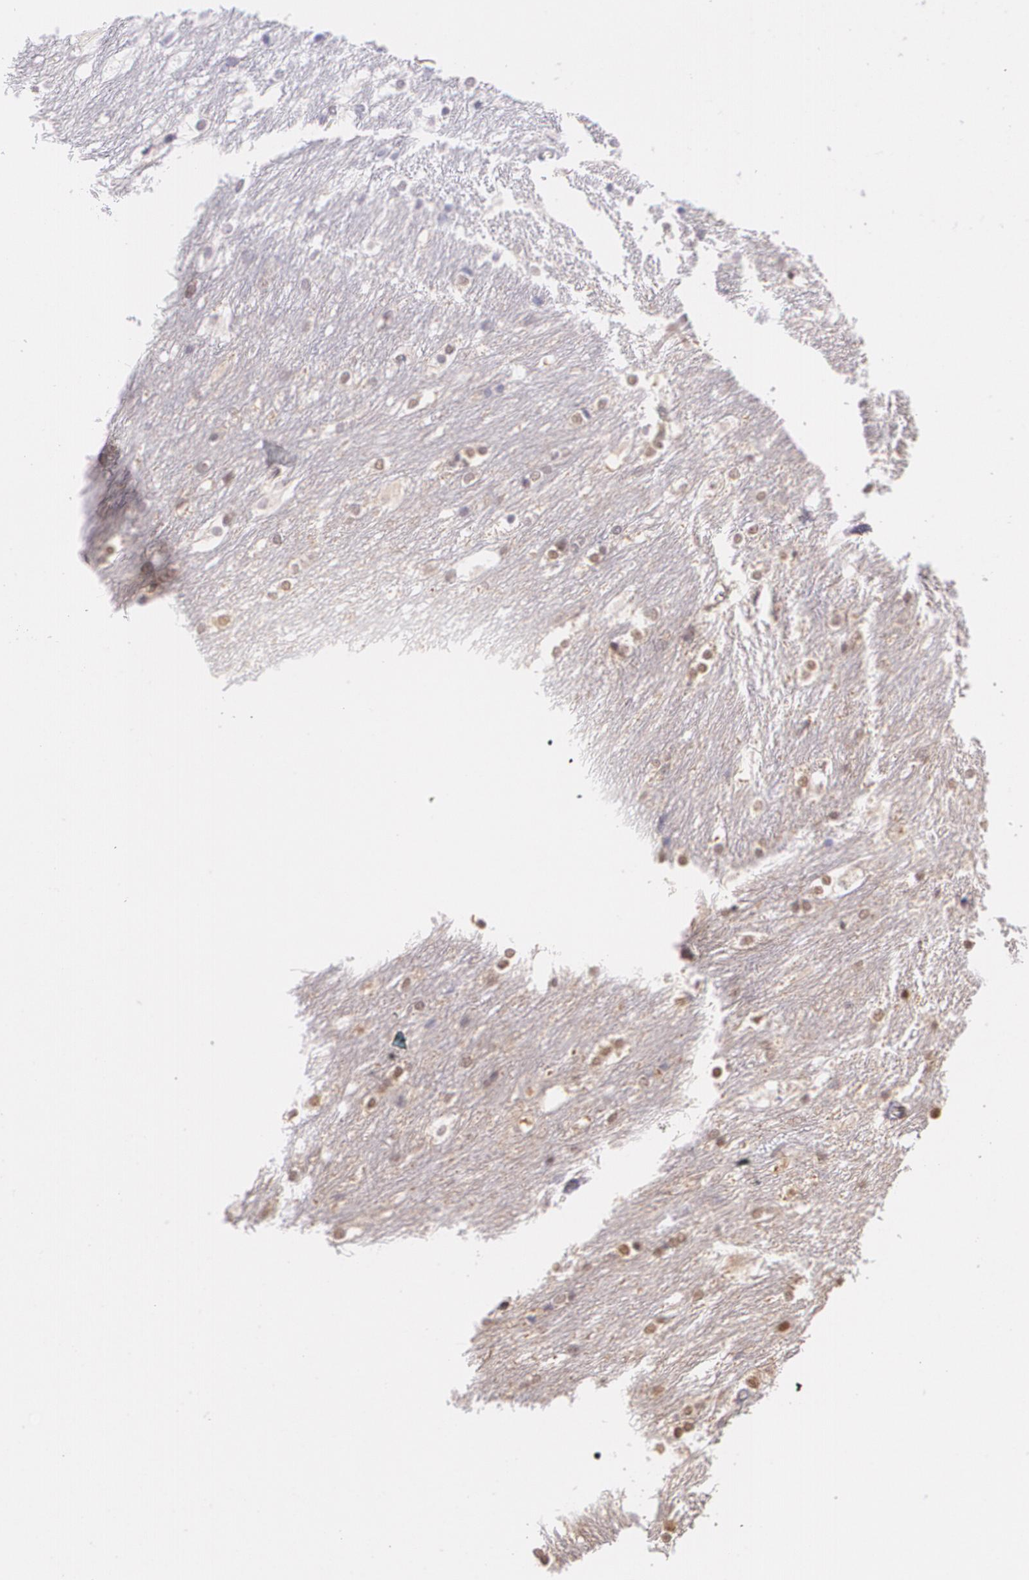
{"staining": {"intensity": "weak", "quantity": "25%-75%", "location": "nuclear"}, "tissue": "caudate", "cell_type": "Glial cells", "image_type": "normal", "snomed": [{"axis": "morphology", "description": "Normal tissue, NOS"}, {"axis": "topography", "description": "Lateral ventricle wall"}], "caption": "This image displays immunohistochemistry (IHC) staining of normal caudate, with low weak nuclear positivity in about 25%-75% of glial cells.", "gene": "CUL2", "patient": {"sex": "female", "age": 19}}